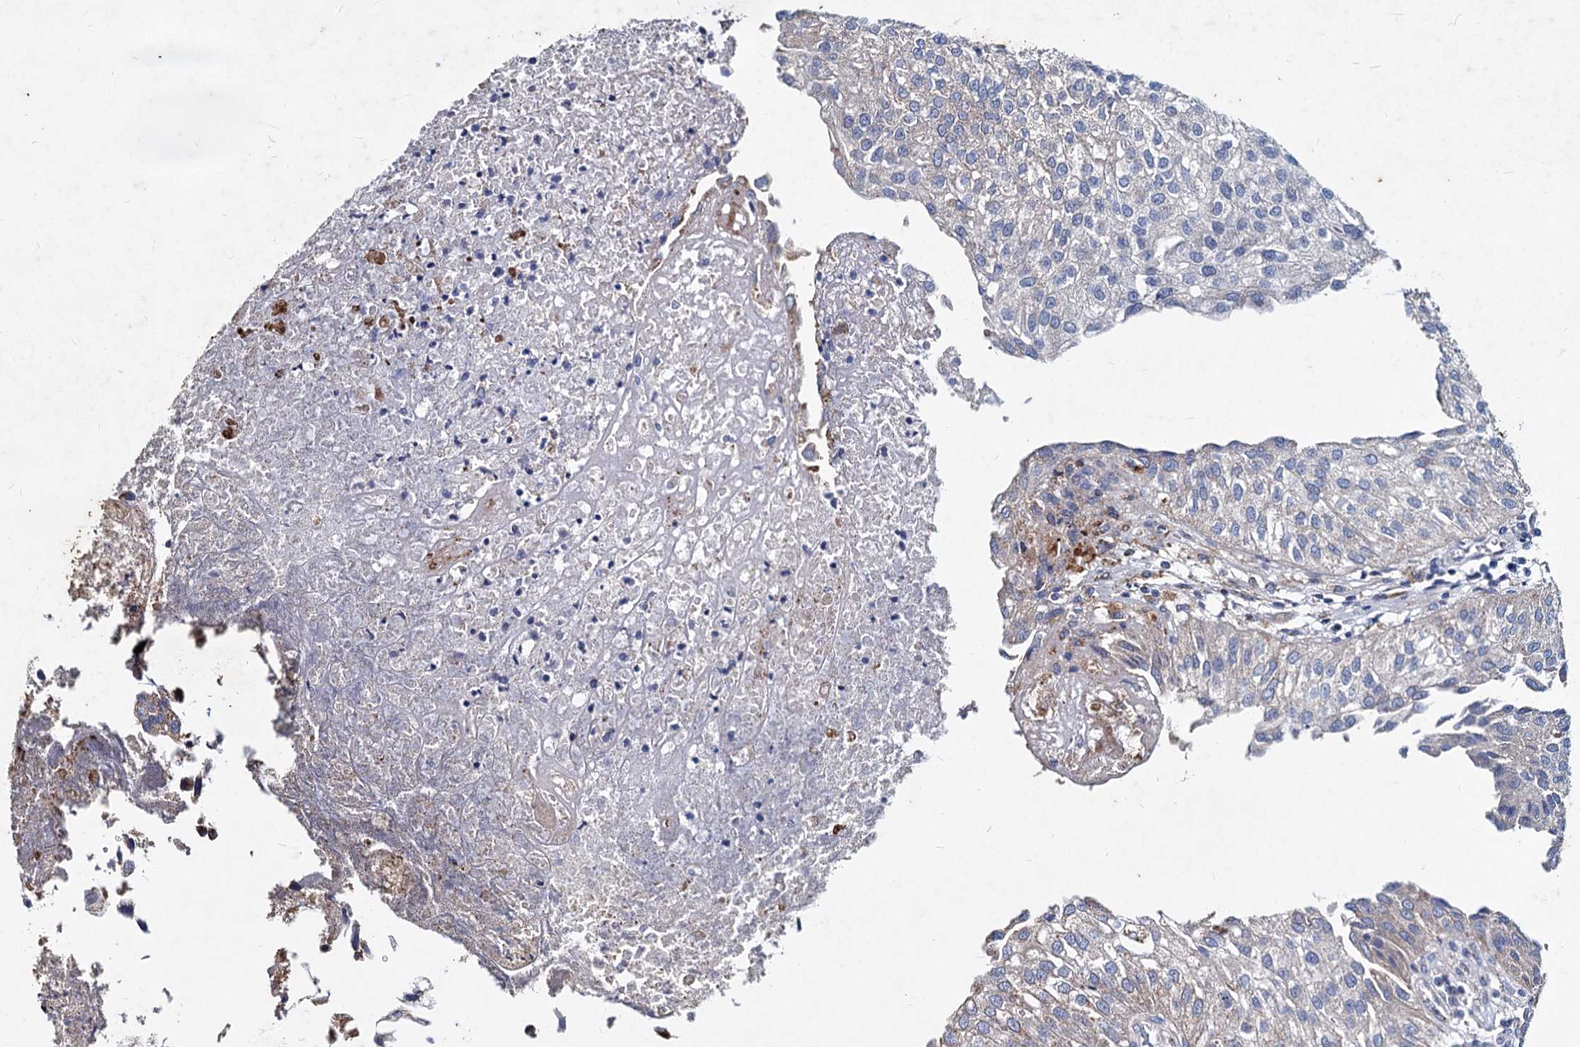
{"staining": {"intensity": "weak", "quantity": "<25%", "location": "cytoplasmic/membranous"}, "tissue": "urothelial cancer", "cell_type": "Tumor cells", "image_type": "cancer", "snomed": [{"axis": "morphology", "description": "Urothelial carcinoma, Low grade"}, {"axis": "topography", "description": "Urinary bladder"}], "caption": "High power microscopy micrograph of an immunohistochemistry photomicrograph of urothelial cancer, revealing no significant staining in tumor cells.", "gene": "AGBL4", "patient": {"sex": "female", "age": 89}}